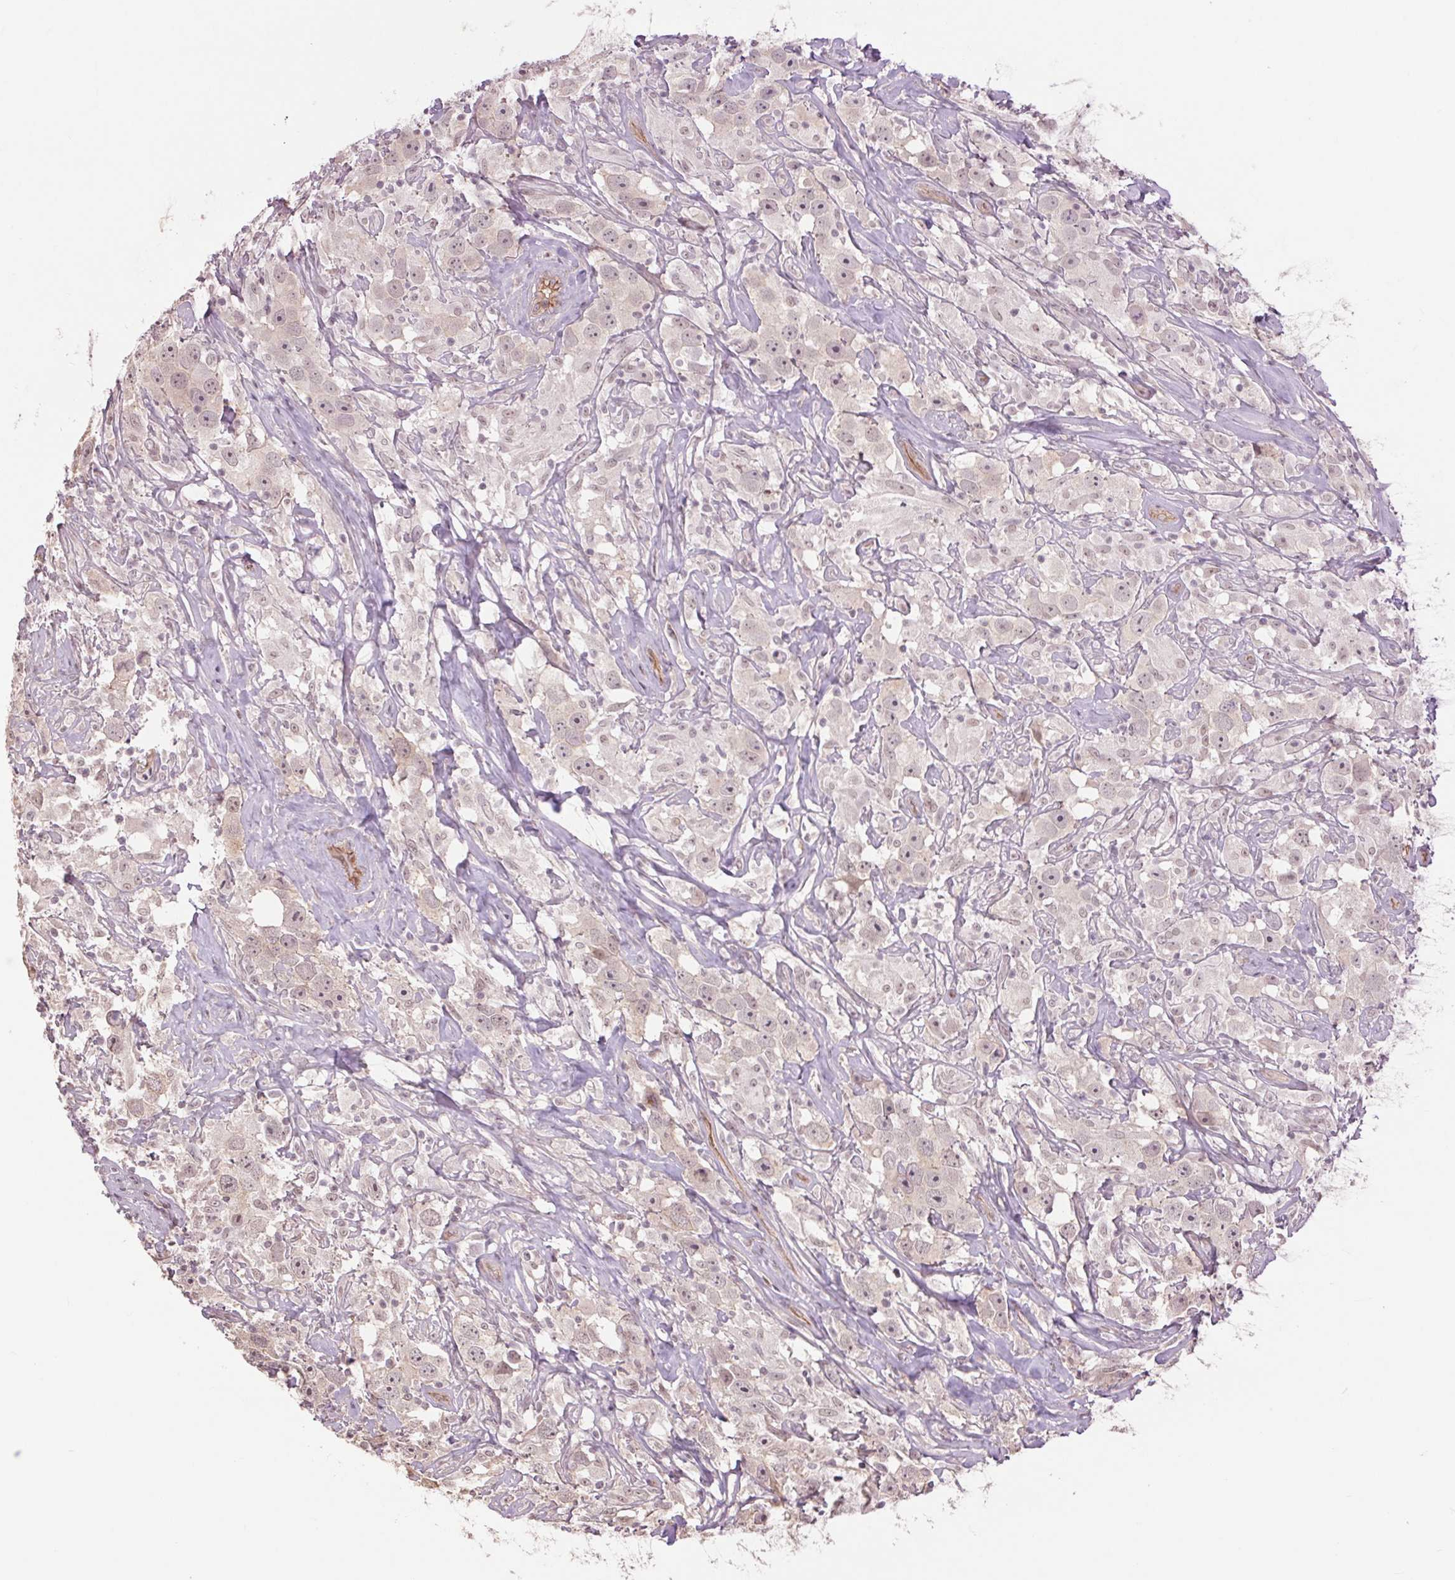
{"staining": {"intensity": "moderate", "quantity": "<25%", "location": "nuclear"}, "tissue": "testis cancer", "cell_type": "Tumor cells", "image_type": "cancer", "snomed": [{"axis": "morphology", "description": "Seminoma, NOS"}, {"axis": "topography", "description": "Testis"}], "caption": "Moderate nuclear staining for a protein is seen in about <25% of tumor cells of testis seminoma using immunohistochemistry (IHC).", "gene": "PALM", "patient": {"sex": "male", "age": 49}}